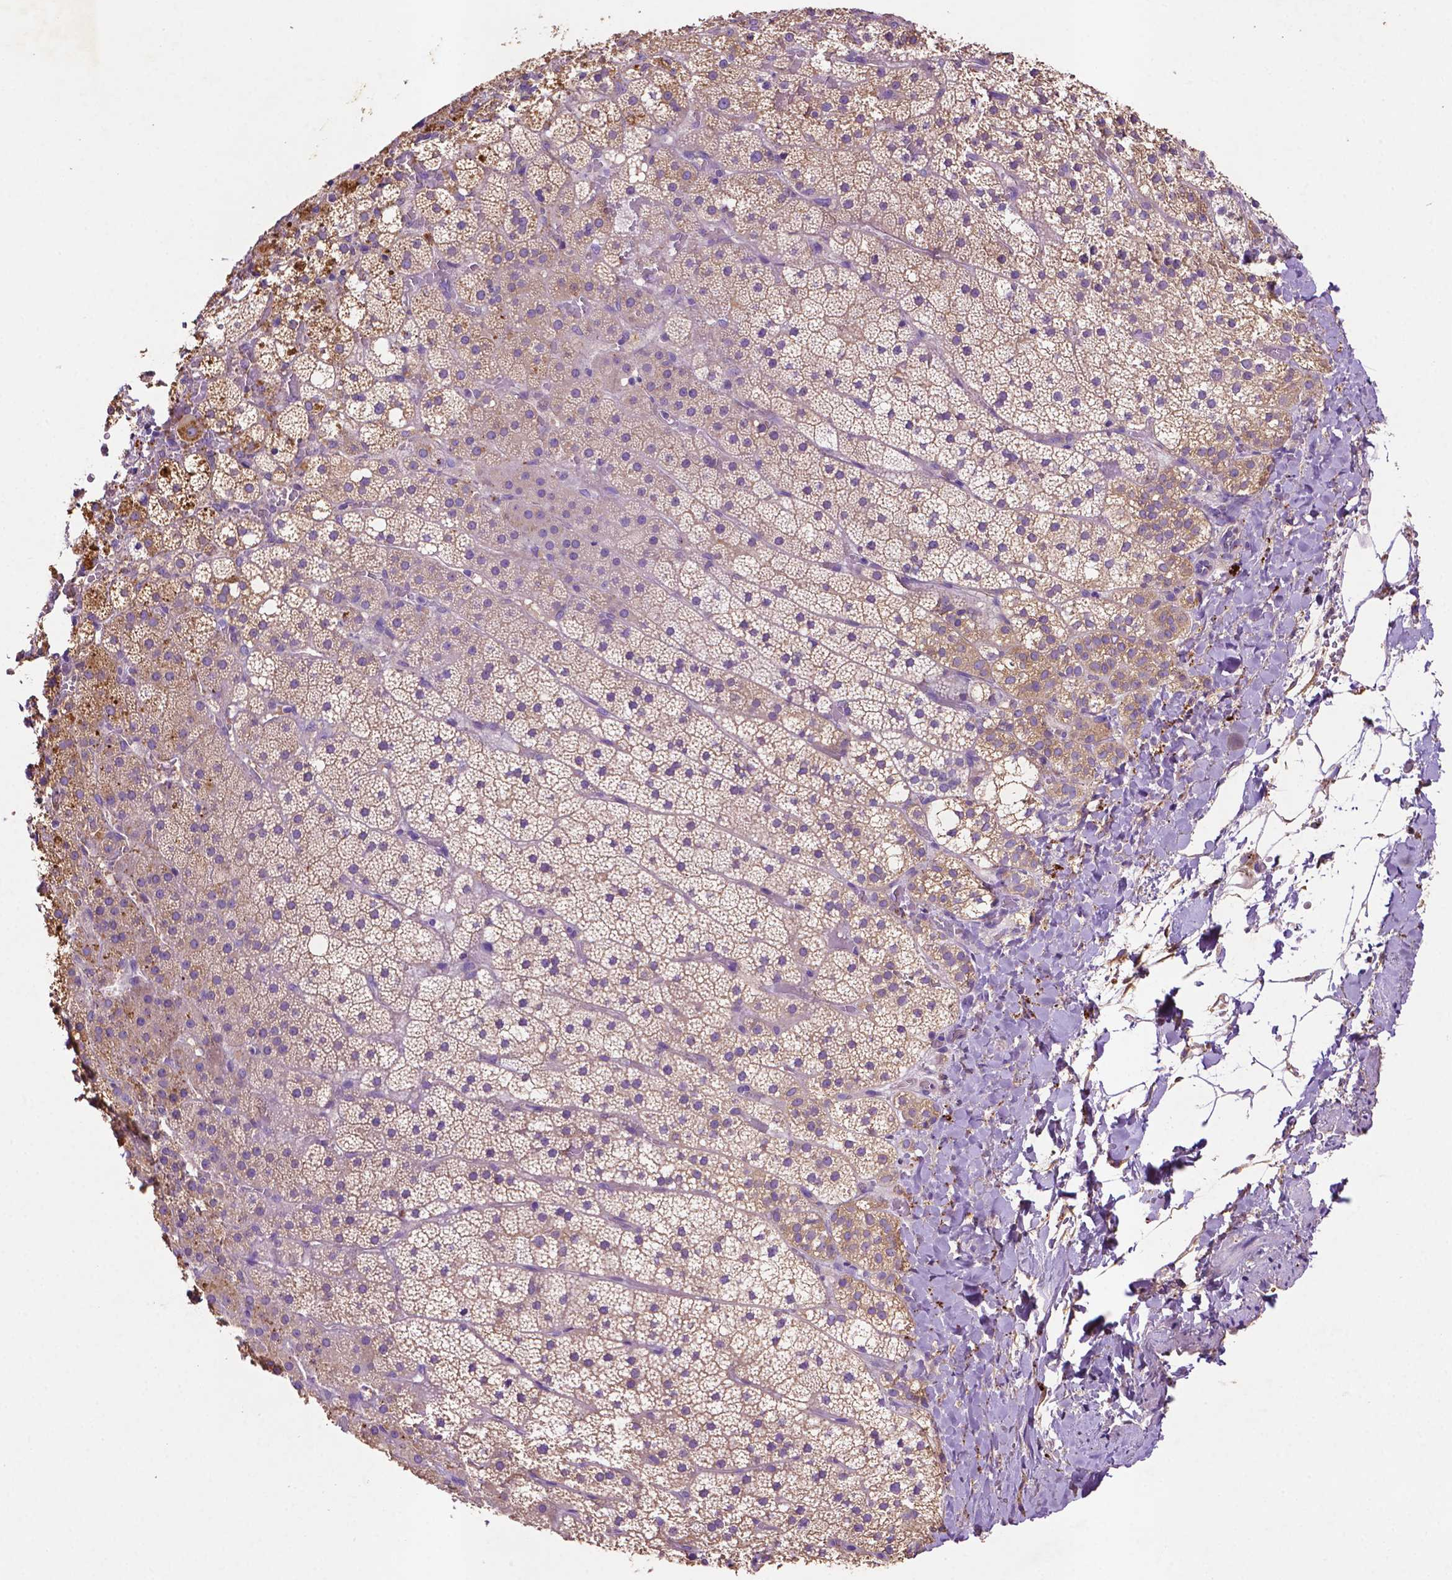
{"staining": {"intensity": "weak", "quantity": "25%-75%", "location": "cytoplasmic/membranous"}, "tissue": "adrenal gland", "cell_type": "Glandular cells", "image_type": "normal", "snomed": [{"axis": "morphology", "description": "Normal tissue, NOS"}, {"axis": "topography", "description": "Adrenal gland"}], "caption": "A brown stain labels weak cytoplasmic/membranous positivity of a protein in glandular cells of unremarkable human adrenal gland.", "gene": "GDPD5", "patient": {"sex": "male", "age": 53}}